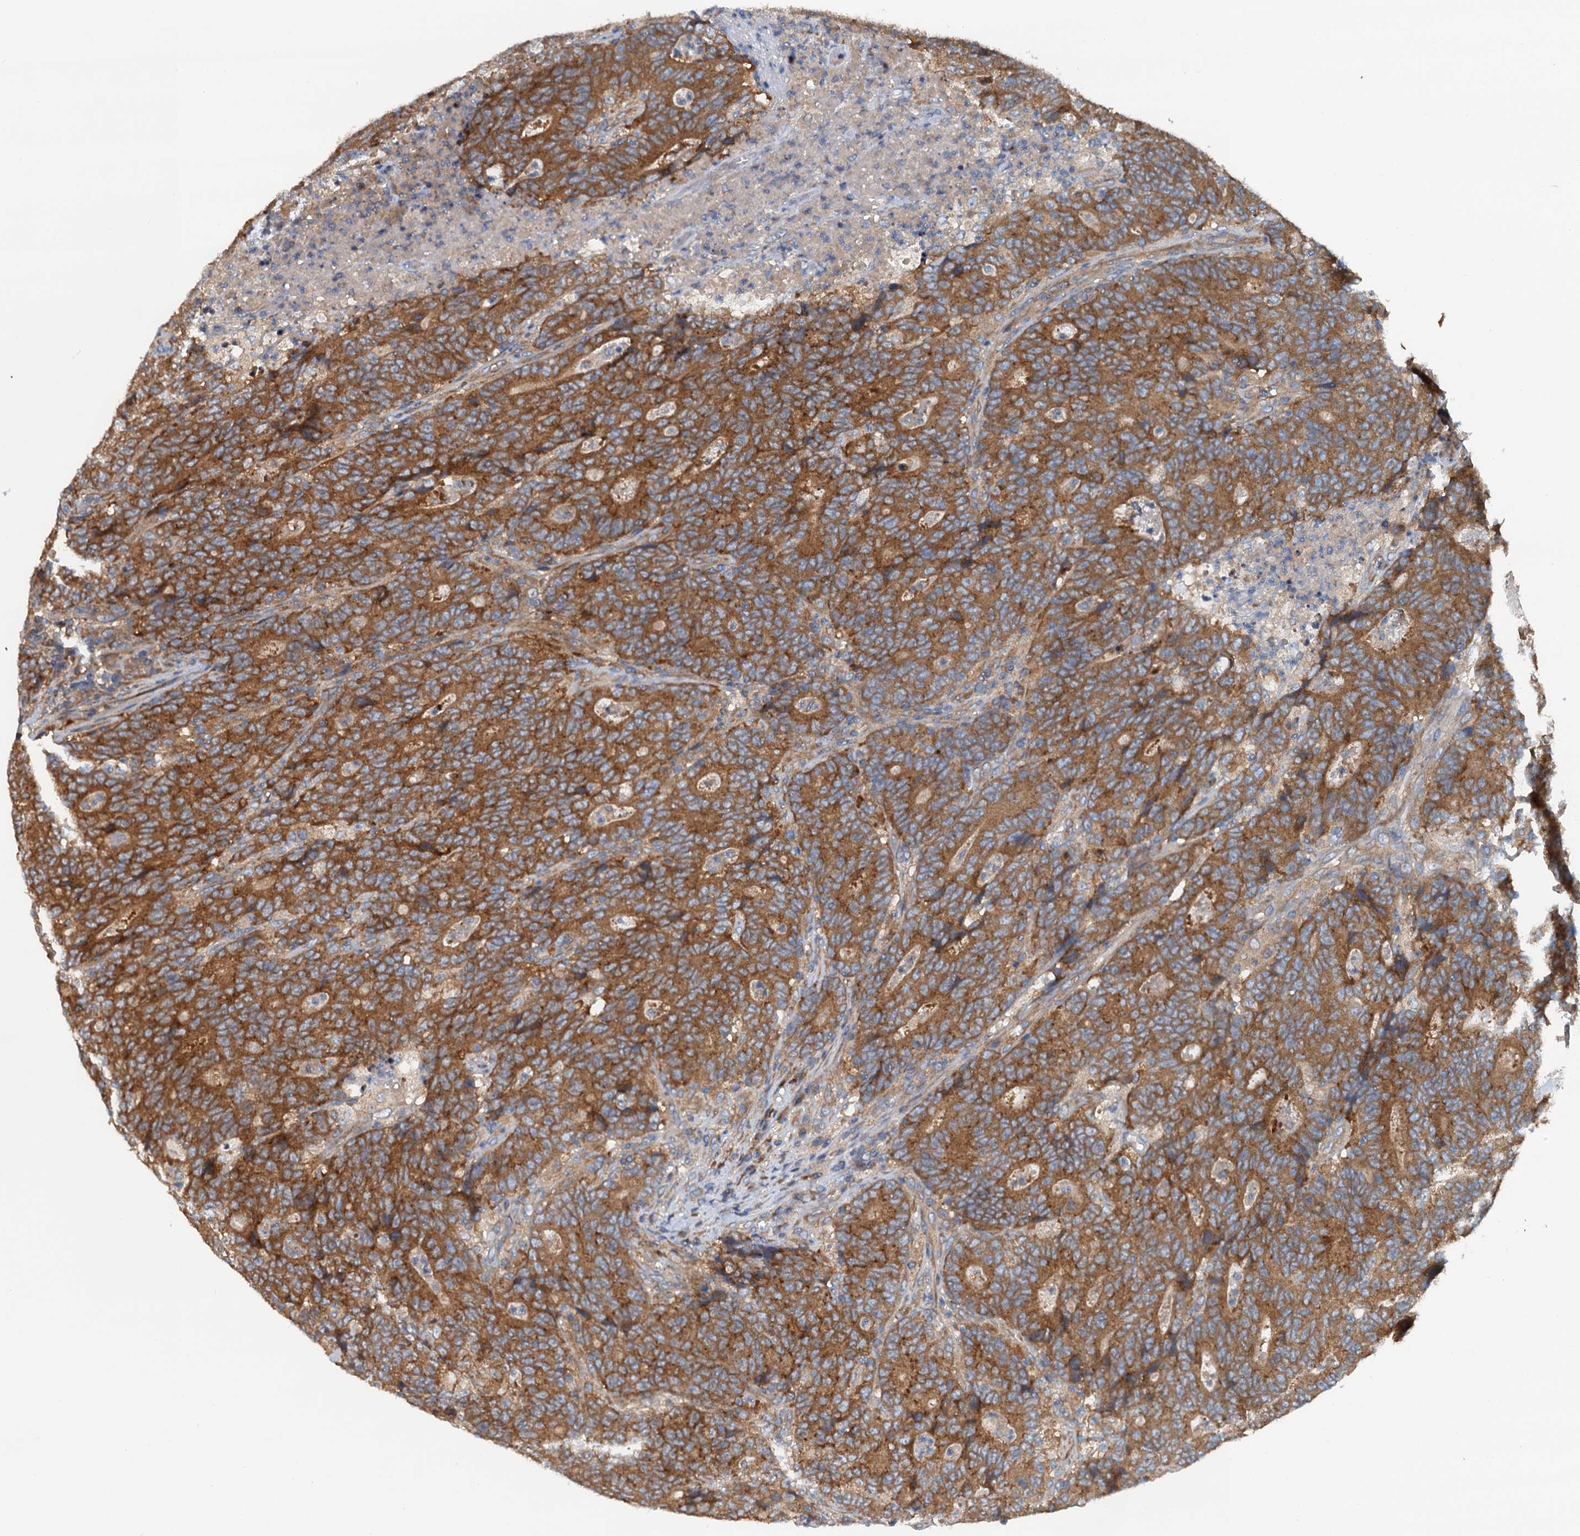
{"staining": {"intensity": "strong", "quantity": ">75%", "location": "cytoplasmic/membranous"}, "tissue": "colorectal cancer", "cell_type": "Tumor cells", "image_type": "cancer", "snomed": [{"axis": "morphology", "description": "Adenocarcinoma, NOS"}, {"axis": "topography", "description": "Colon"}], "caption": "Strong cytoplasmic/membranous expression is appreciated in approximately >75% of tumor cells in colorectal adenocarcinoma.", "gene": "COG3", "patient": {"sex": "female", "age": 75}}